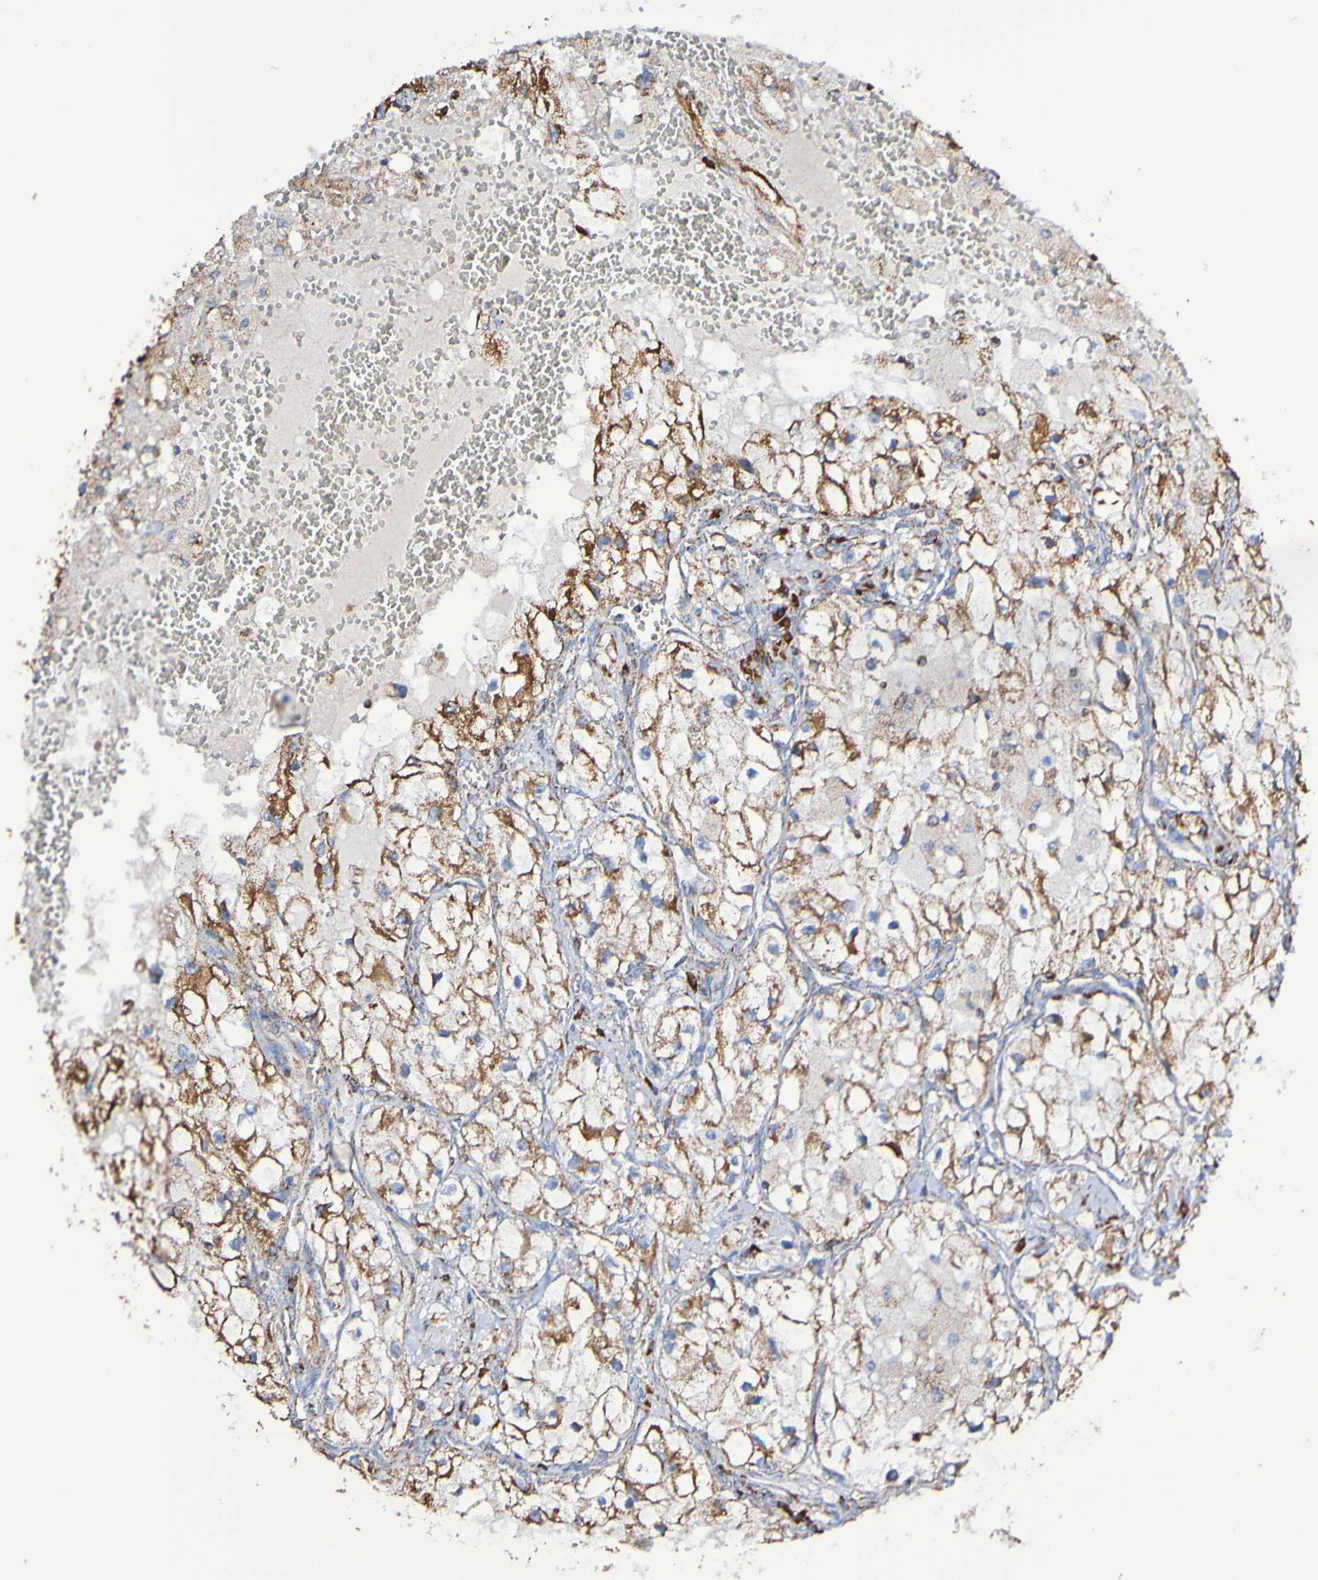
{"staining": {"intensity": "moderate", "quantity": ">75%", "location": "cytoplasmic/membranous"}, "tissue": "renal cancer", "cell_type": "Tumor cells", "image_type": "cancer", "snomed": [{"axis": "morphology", "description": "Adenocarcinoma, NOS"}, {"axis": "topography", "description": "Kidney"}], "caption": "DAB immunohistochemical staining of human renal adenocarcinoma shows moderate cytoplasmic/membranous protein positivity in approximately >75% of tumor cells.", "gene": "IL18R1", "patient": {"sex": "female", "age": 70}}